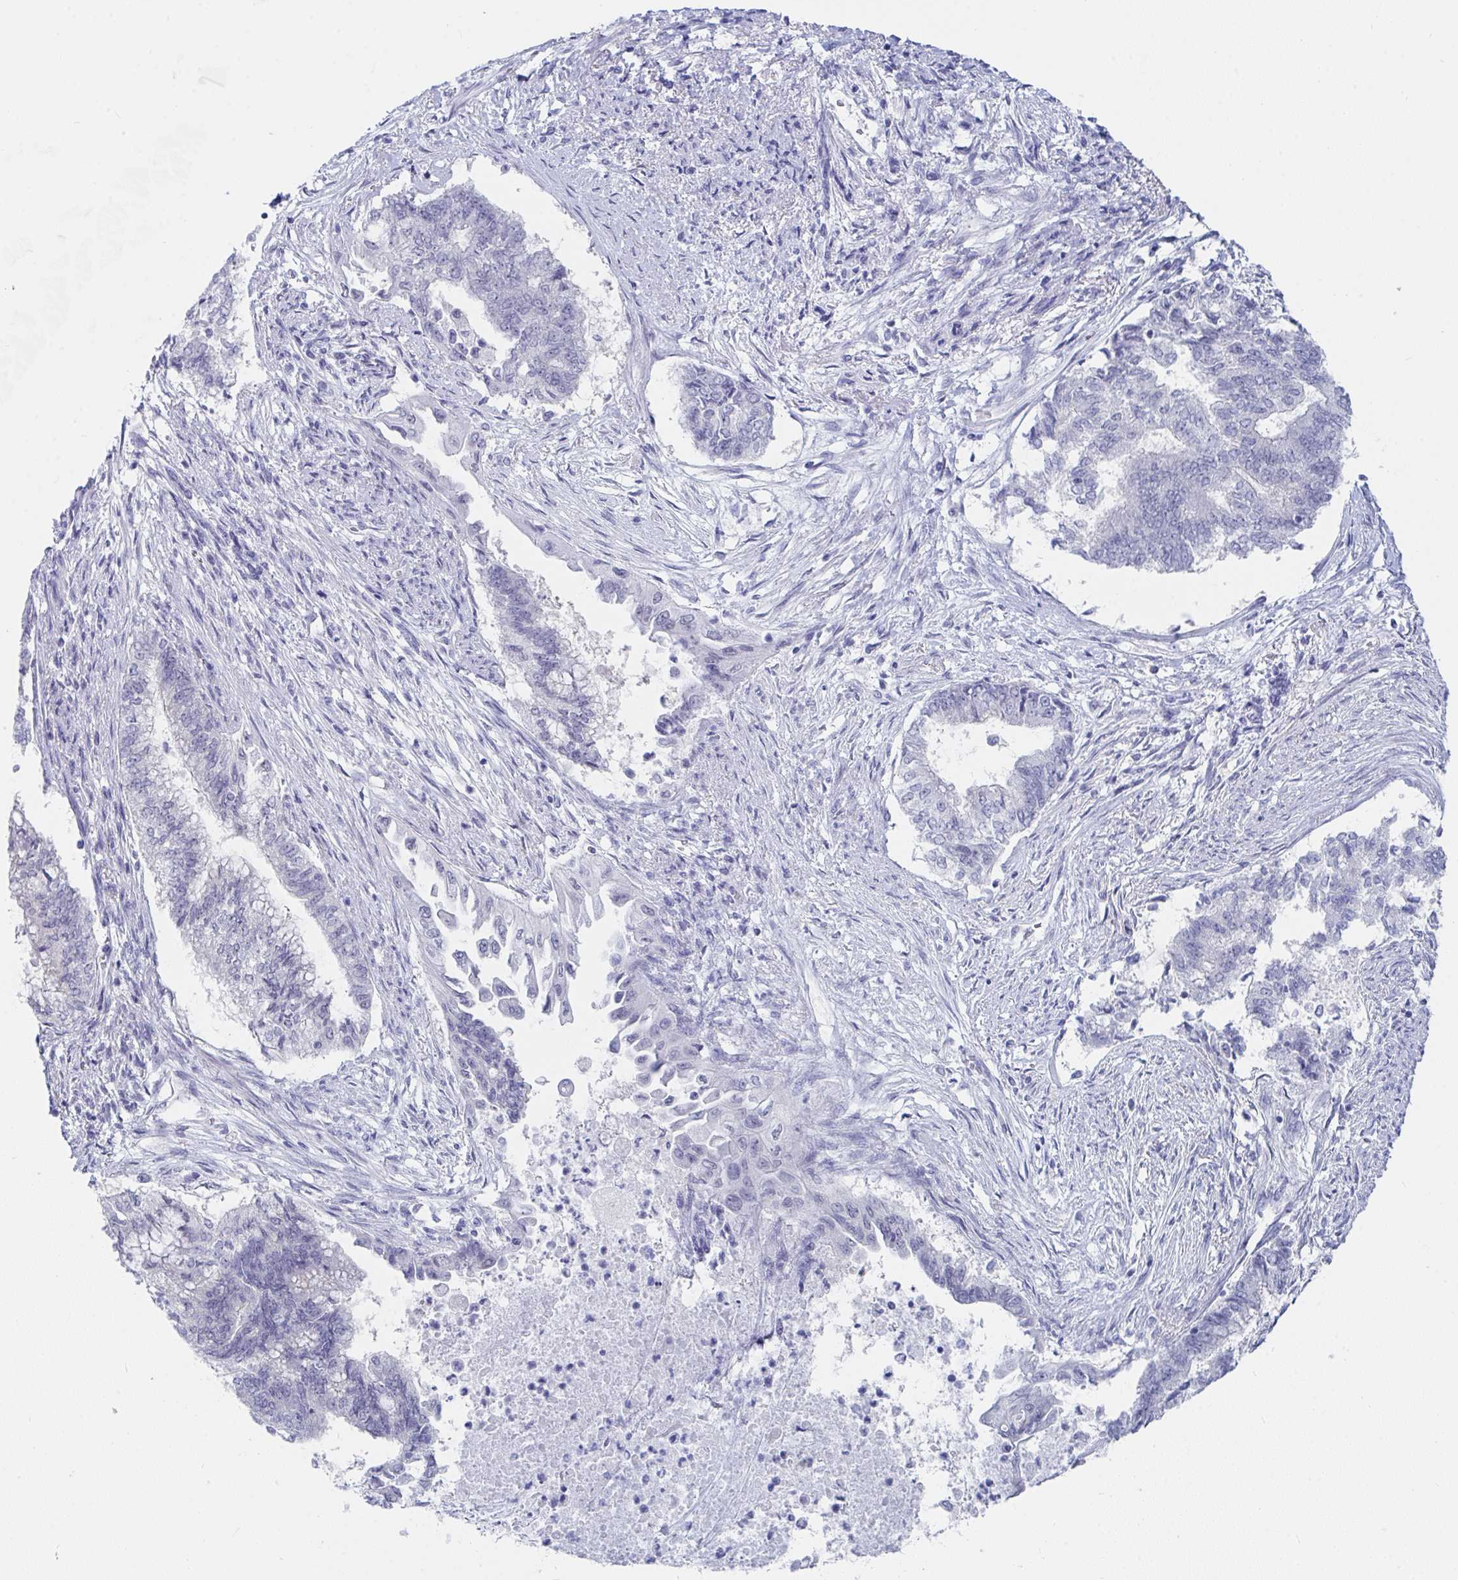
{"staining": {"intensity": "negative", "quantity": "none", "location": "none"}, "tissue": "endometrial cancer", "cell_type": "Tumor cells", "image_type": "cancer", "snomed": [{"axis": "morphology", "description": "Adenocarcinoma, NOS"}, {"axis": "topography", "description": "Endometrium"}], "caption": "Adenocarcinoma (endometrial) was stained to show a protein in brown. There is no significant expression in tumor cells.", "gene": "DAOA", "patient": {"sex": "female", "age": 65}}